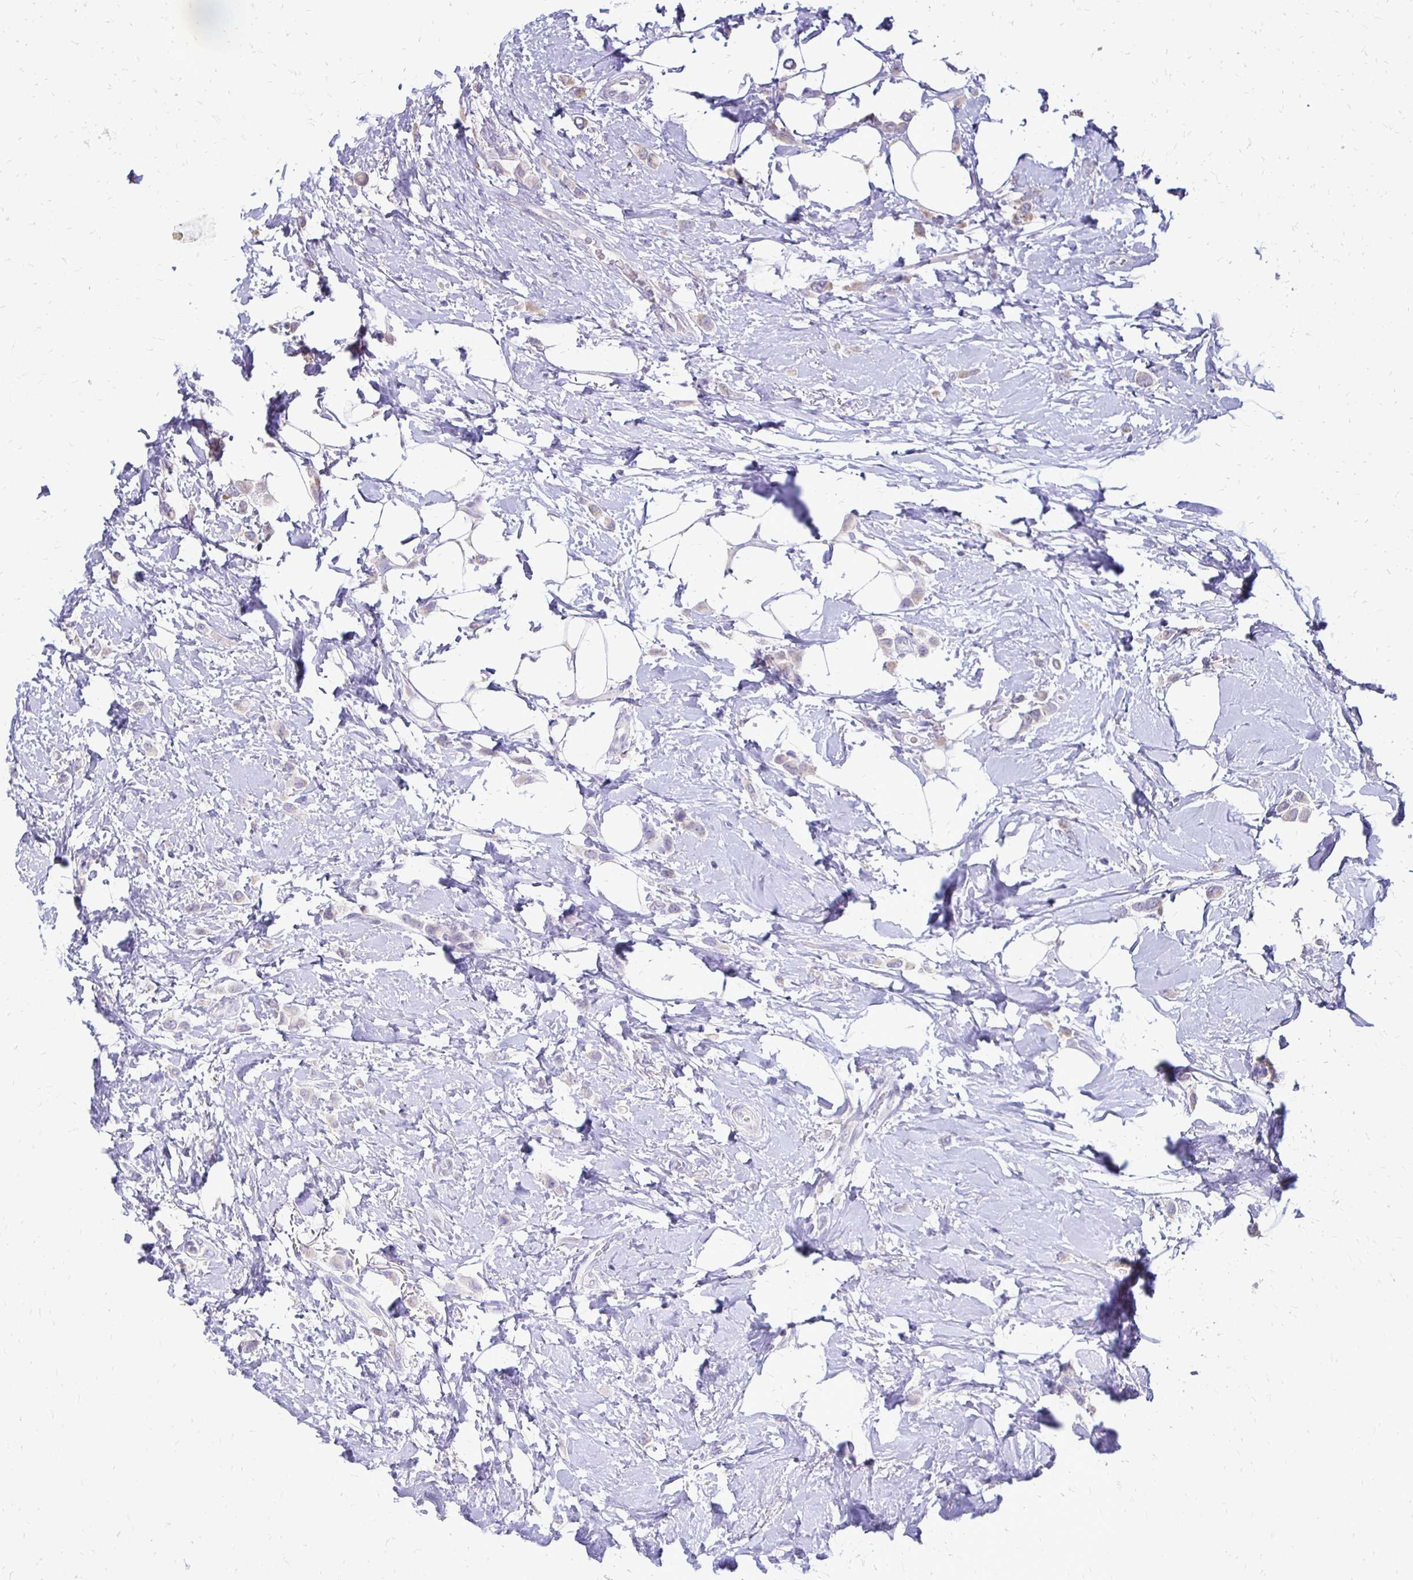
{"staining": {"intensity": "negative", "quantity": "none", "location": "none"}, "tissue": "breast cancer", "cell_type": "Tumor cells", "image_type": "cancer", "snomed": [{"axis": "morphology", "description": "Lobular carcinoma"}, {"axis": "topography", "description": "Breast"}], "caption": "A high-resolution histopathology image shows IHC staining of breast cancer (lobular carcinoma), which displays no significant expression in tumor cells.", "gene": "ALPG", "patient": {"sex": "female", "age": 66}}